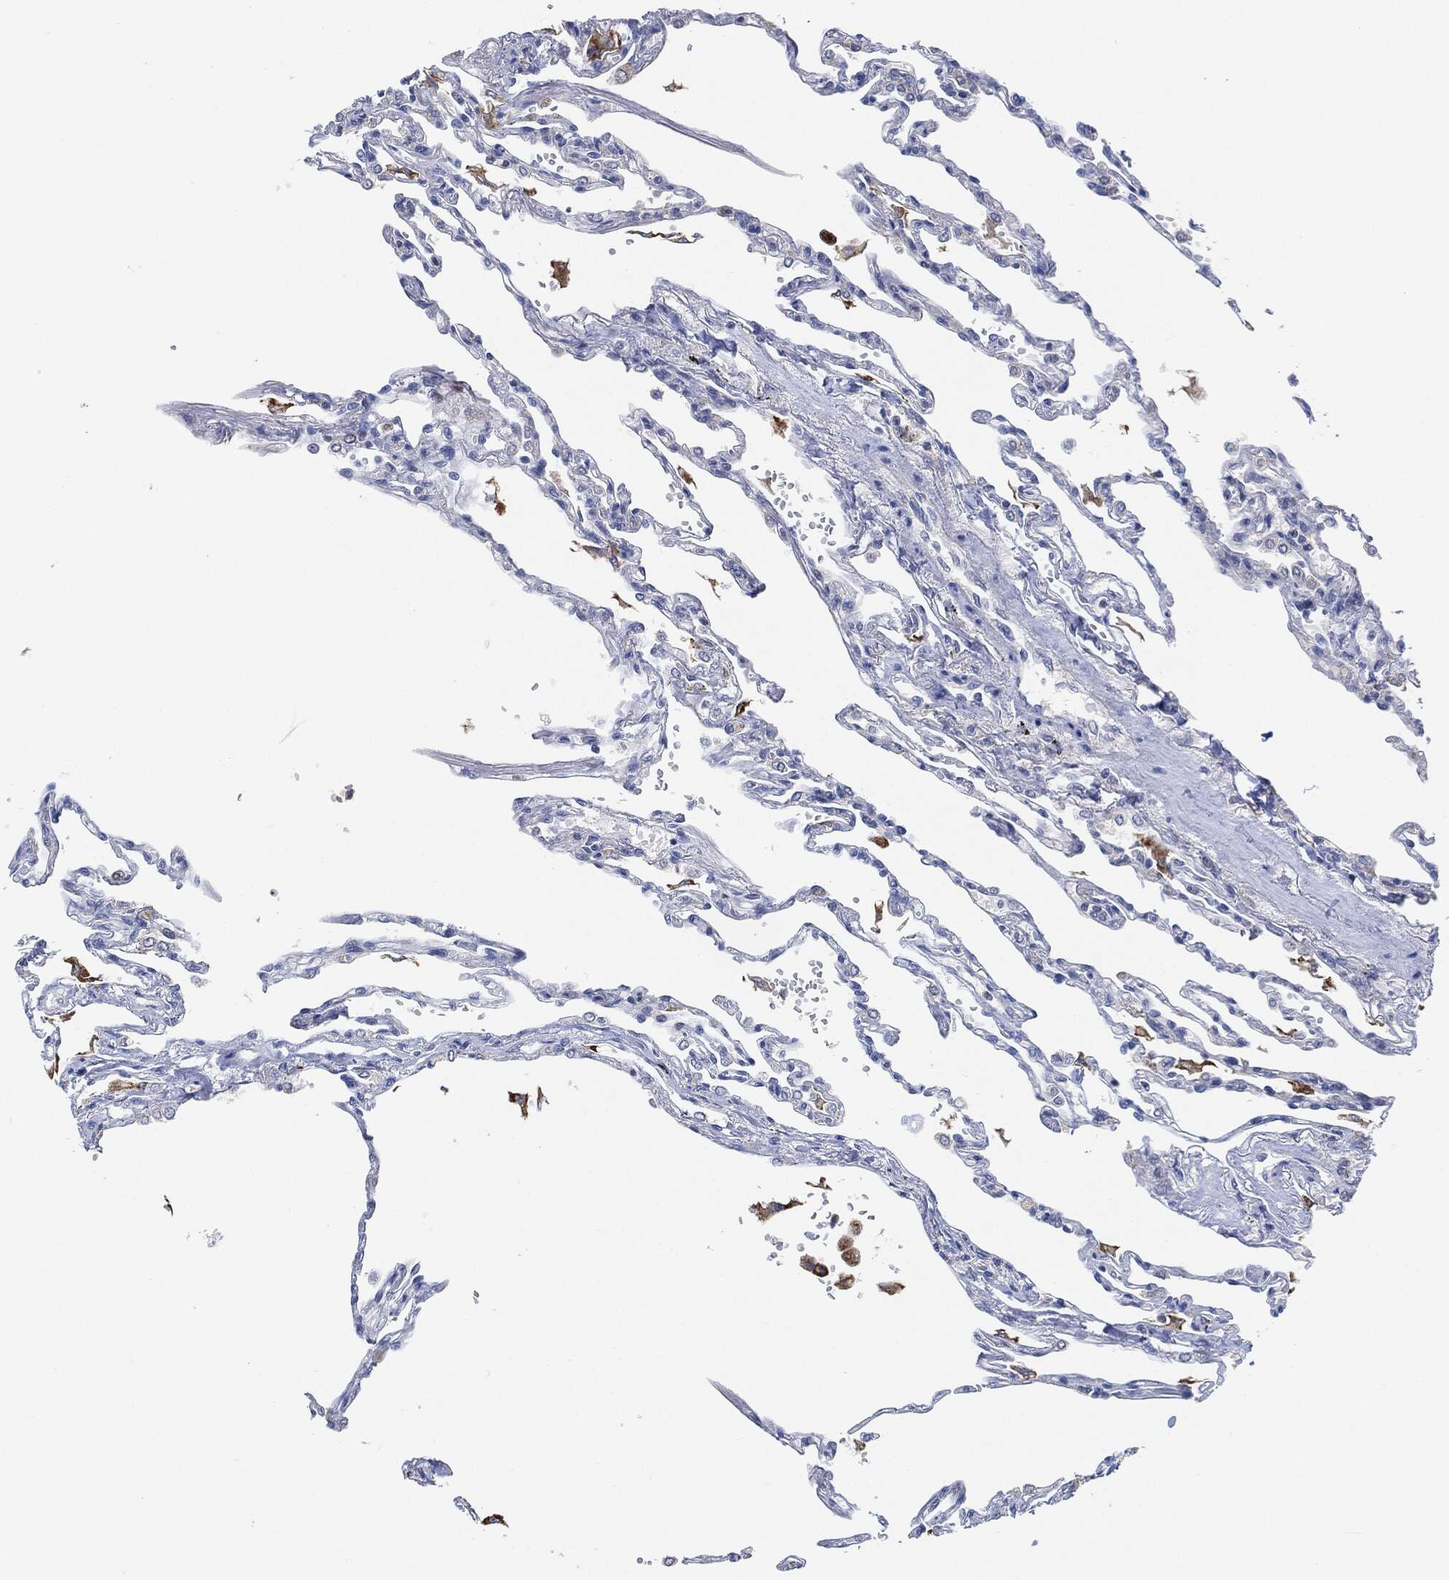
{"staining": {"intensity": "negative", "quantity": "none", "location": "none"}, "tissue": "lung", "cell_type": "Alveolar cells", "image_type": "normal", "snomed": [{"axis": "morphology", "description": "Normal tissue, NOS"}, {"axis": "topography", "description": "Lung"}], "caption": "The immunohistochemistry image has no significant staining in alveolar cells of lung.", "gene": "VSIG4", "patient": {"sex": "male", "age": 78}}